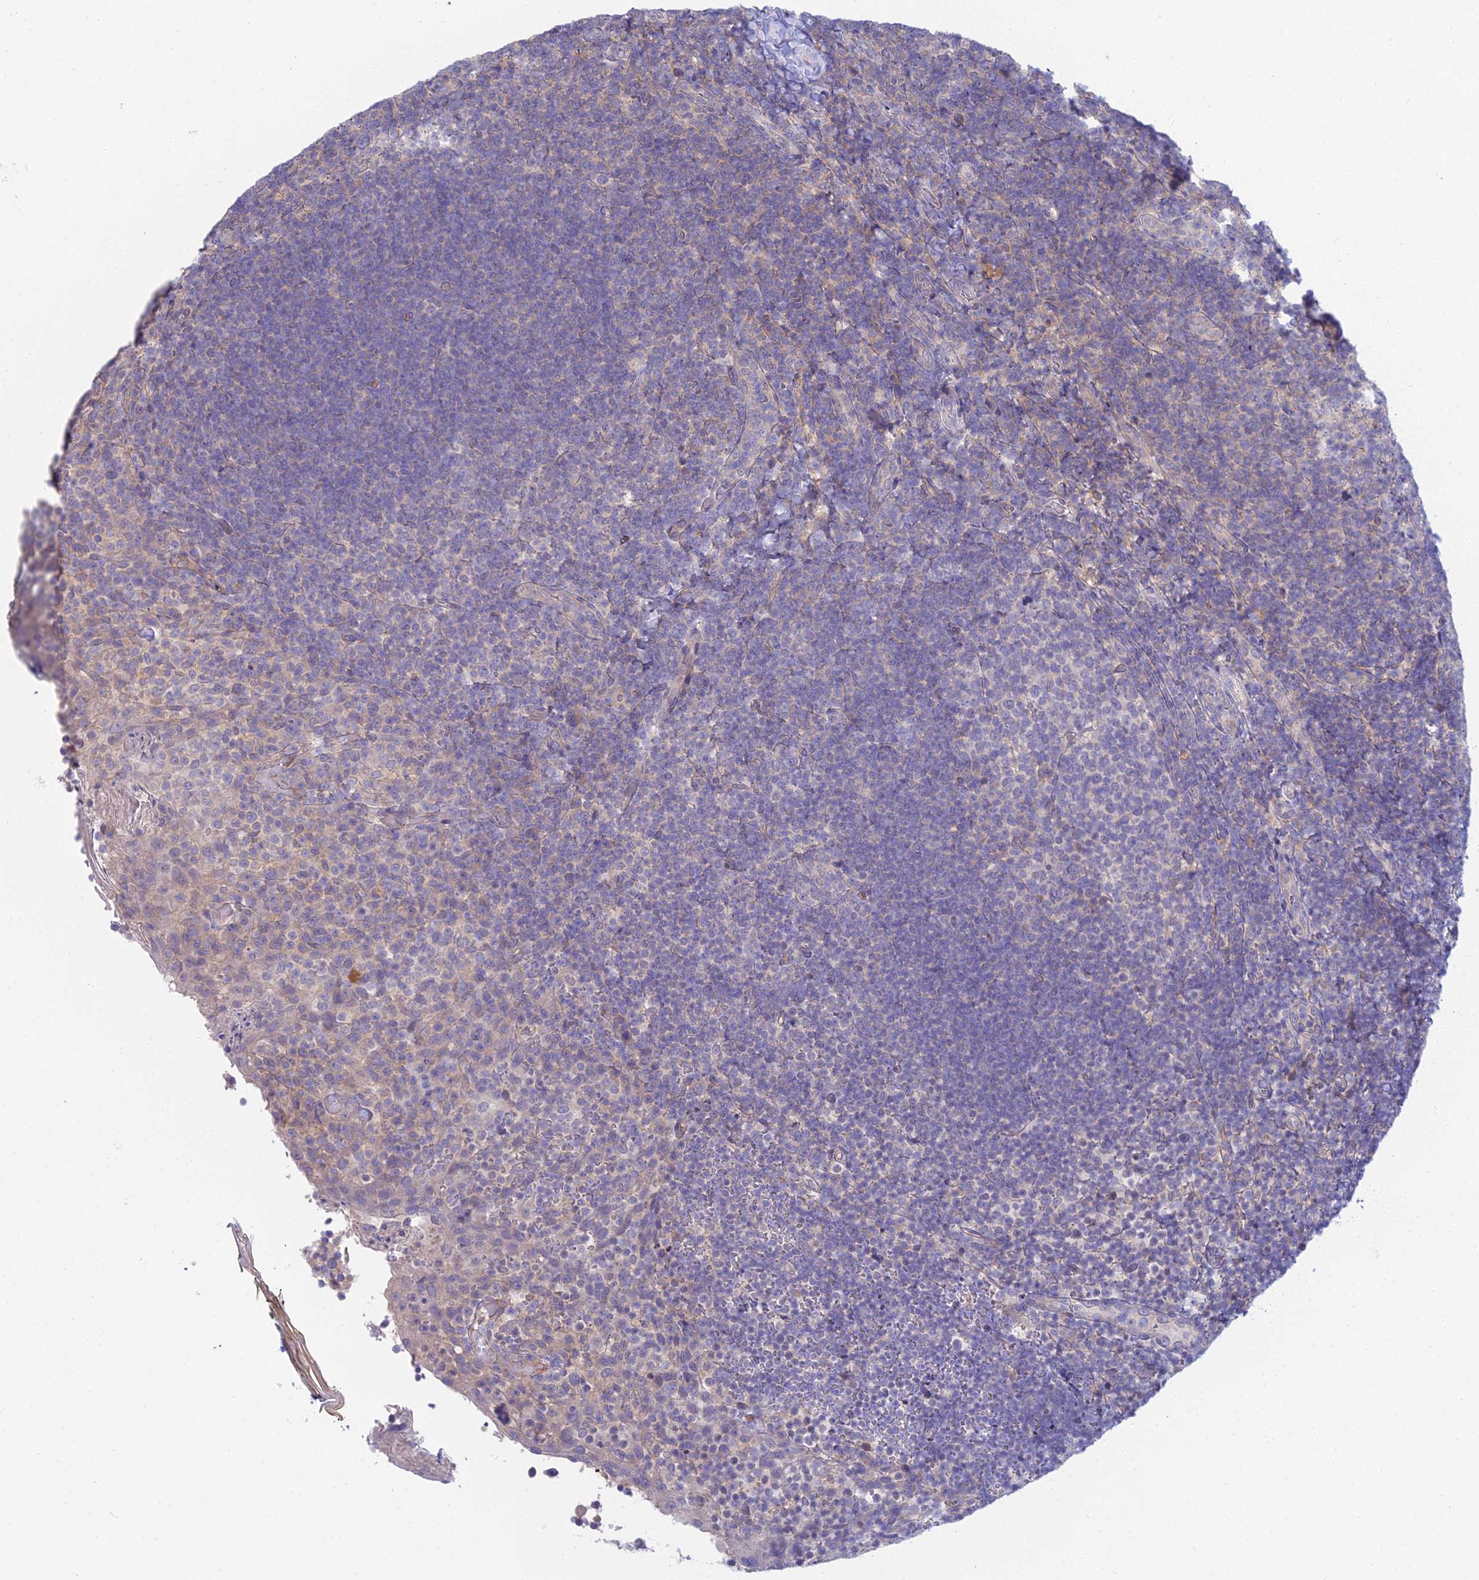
{"staining": {"intensity": "negative", "quantity": "none", "location": "none"}, "tissue": "tonsil", "cell_type": "Germinal center cells", "image_type": "normal", "snomed": [{"axis": "morphology", "description": "Normal tissue, NOS"}, {"axis": "topography", "description": "Tonsil"}], "caption": "High magnification brightfield microscopy of unremarkable tonsil stained with DAB (3,3'-diaminobenzidine) (brown) and counterstained with hematoxylin (blue): germinal center cells show no significant expression.", "gene": "METTL26", "patient": {"sex": "female", "age": 10}}